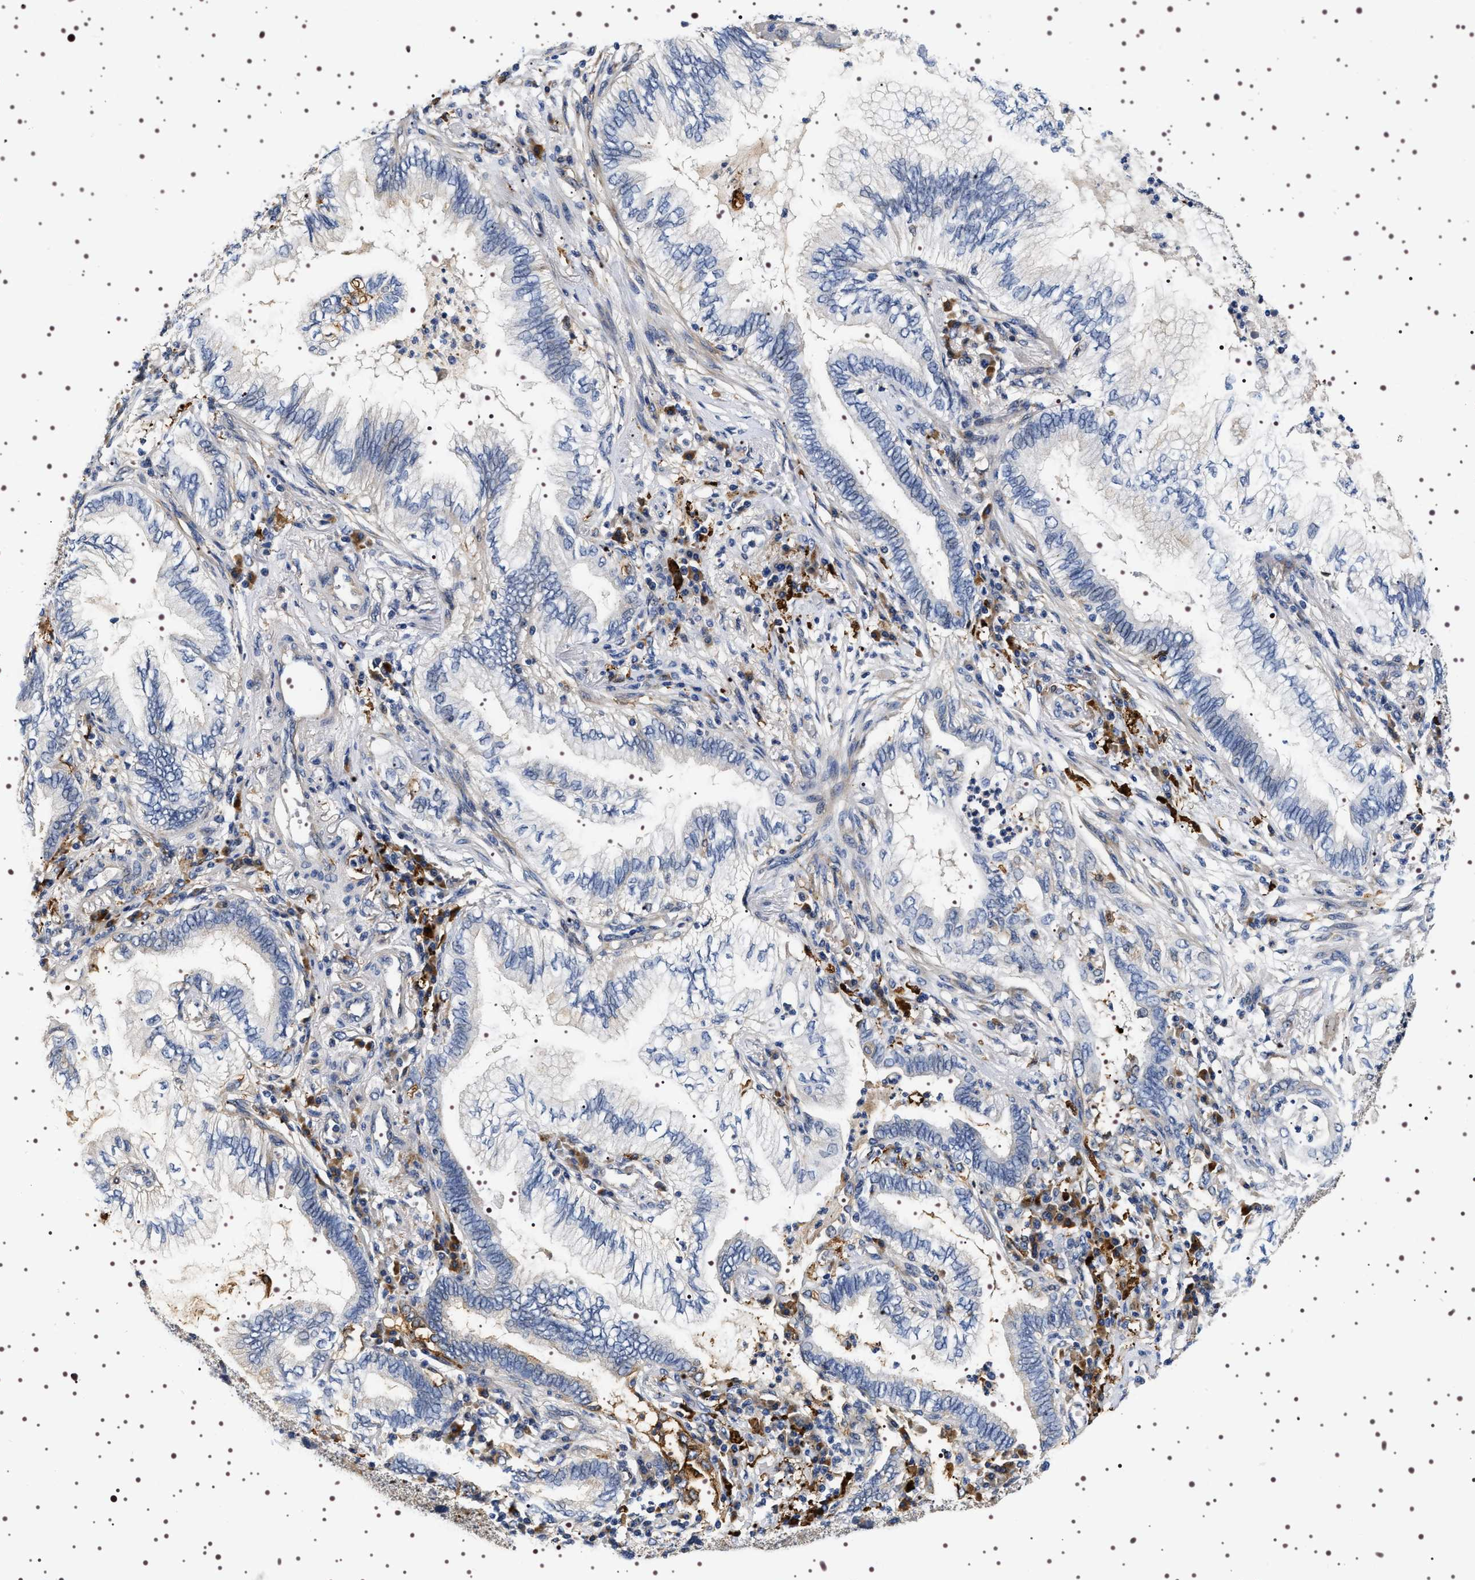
{"staining": {"intensity": "negative", "quantity": "none", "location": "none"}, "tissue": "lung cancer", "cell_type": "Tumor cells", "image_type": "cancer", "snomed": [{"axis": "morphology", "description": "Normal tissue, NOS"}, {"axis": "morphology", "description": "Adenocarcinoma, NOS"}, {"axis": "topography", "description": "Bronchus"}, {"axis": "topography", "description": "Lung"}], "caption": "A histopathology image of lung cancer stained for a protein displays no brown staining in tumor cells.", "gene": "ALPL", "patient": {"sex": "female", "age": 70}}